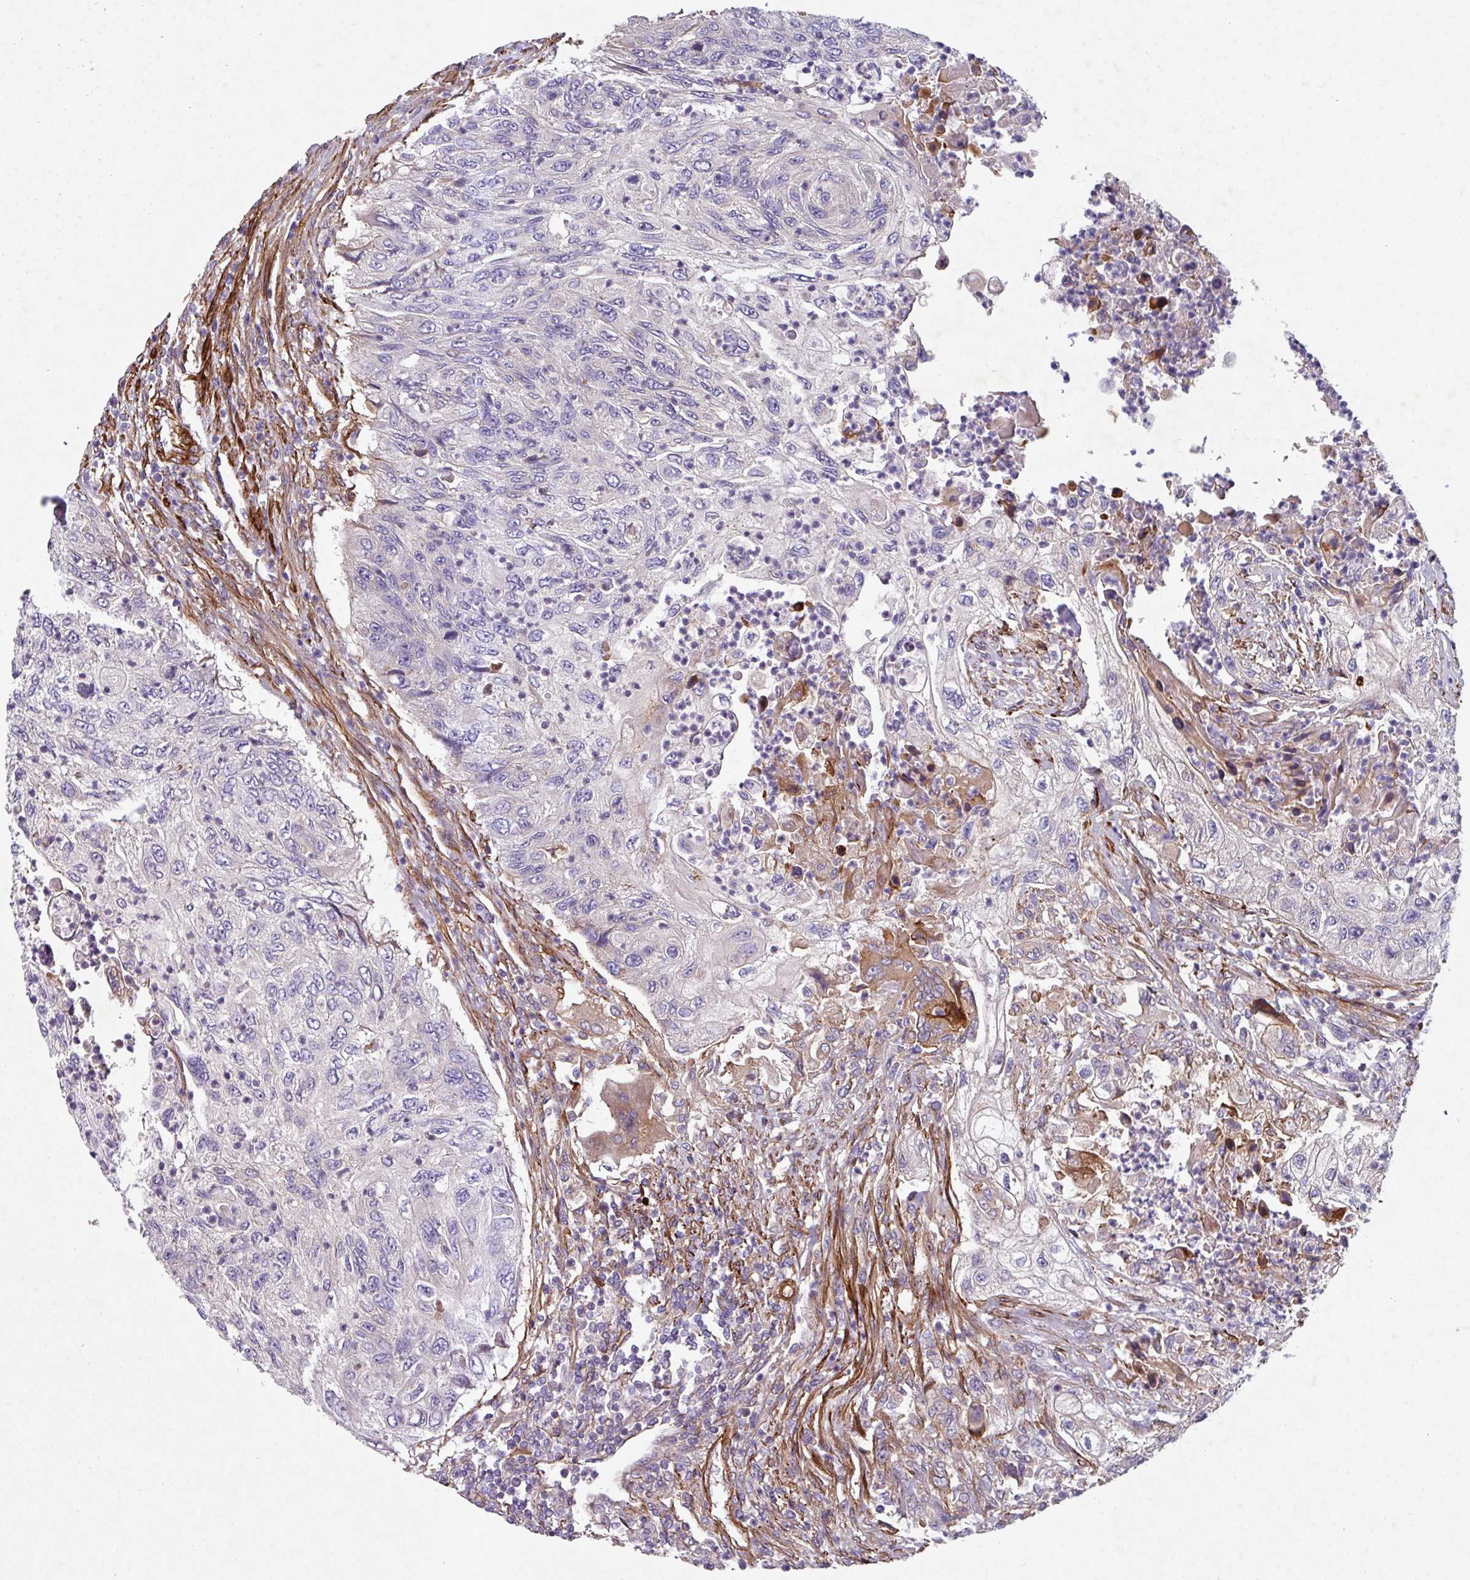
{"staining": {"intensity": "negative", "quantity": "none", "location": "none"}, "tissue": "urothelial cancer", "cell_type": "Tumor cells", "image_type": "cancer", "snomed": [{"axis": "morphology", "description": "Urothelial carcinoma, High grade"}, {"axis": "topography", "description": "Urinary bladder"}], "caption": "IHC of urothelial cancer reveals no staining in tumor cells.", "gene": "ATP2C2", "patient": {"sex": "female", "age": 60}}